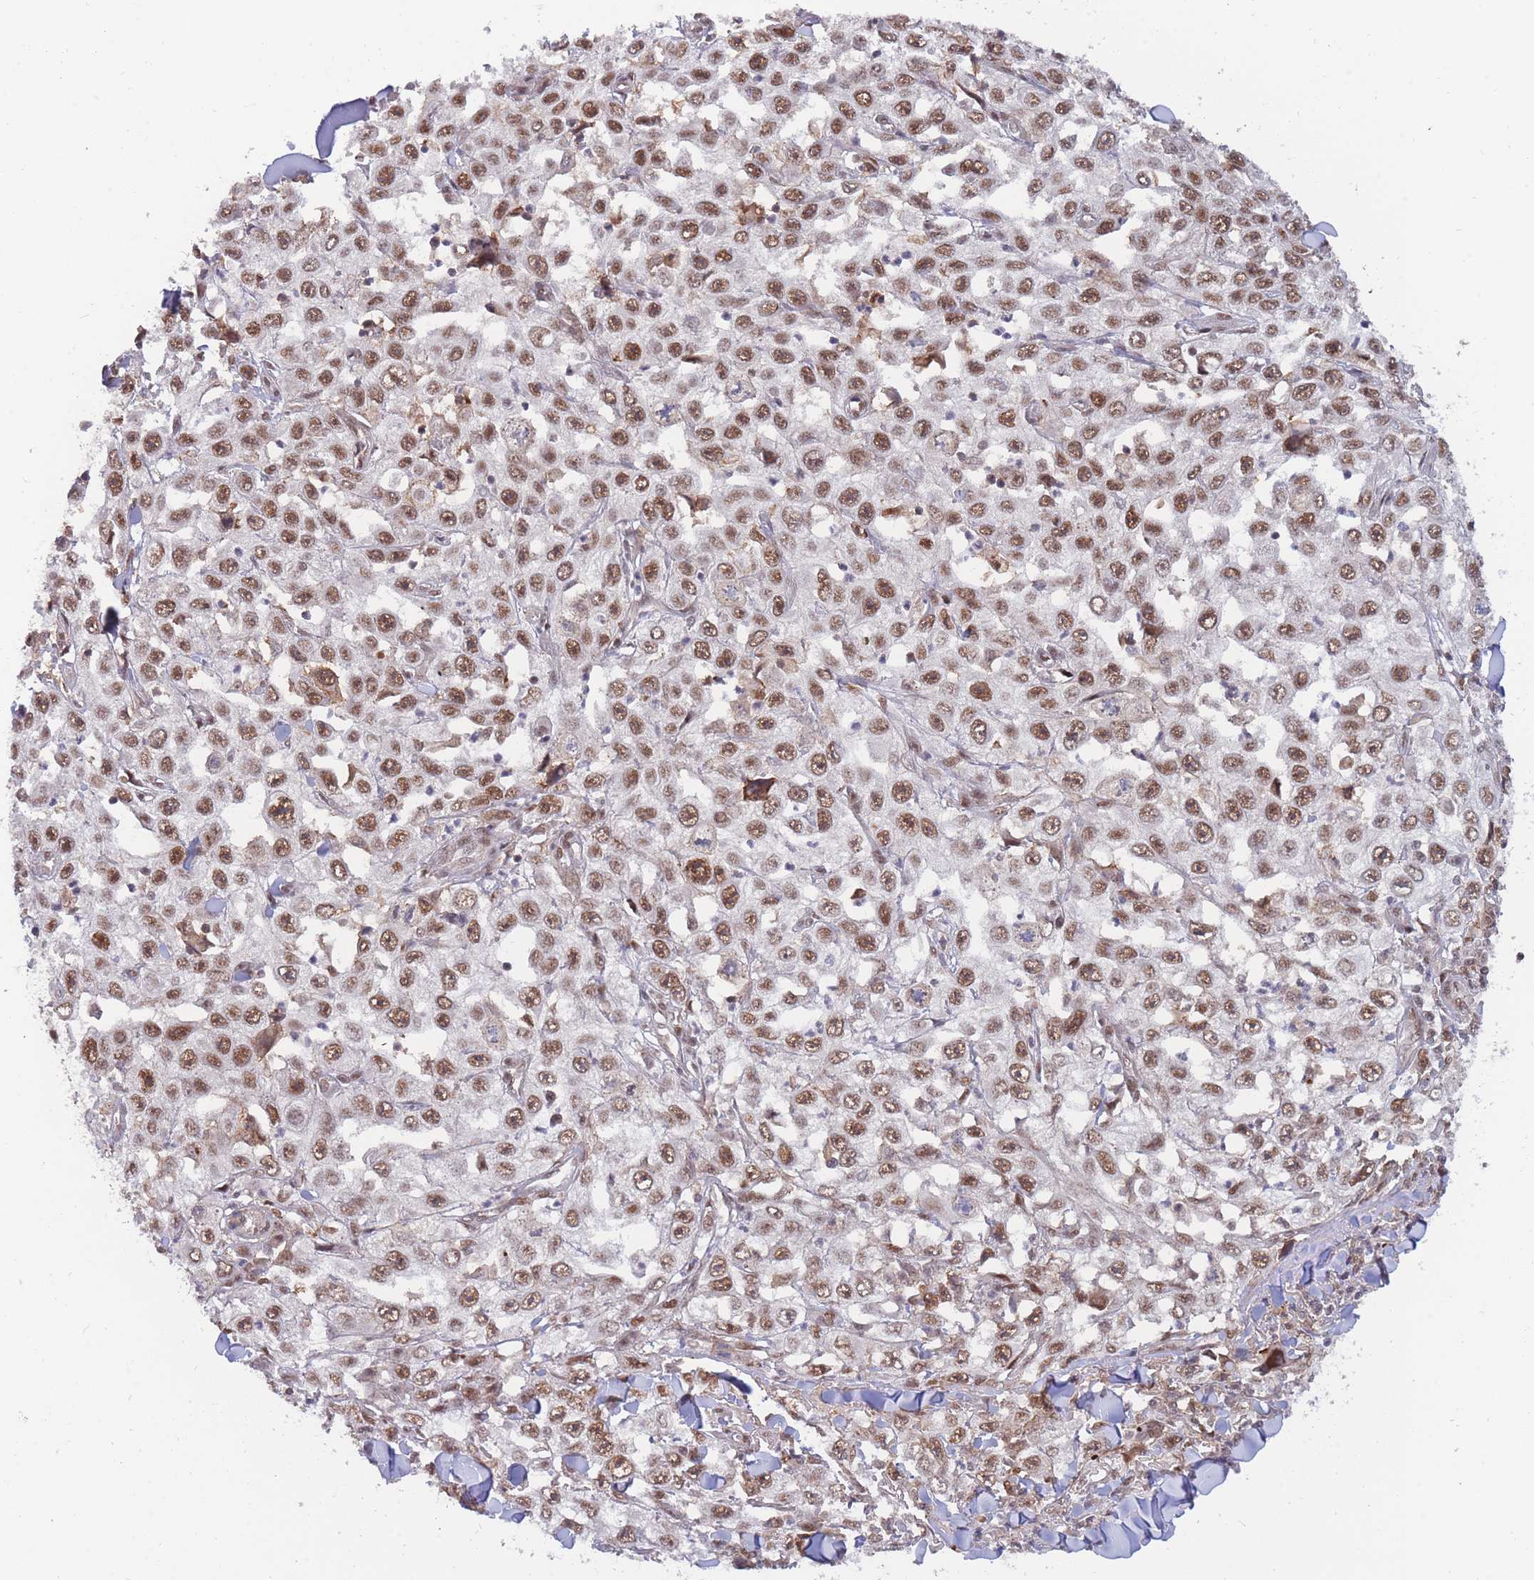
{"staining": {"intensity": "strong", "quantity": ">75%", "location": "nuclear"}, "tissue": "skin cancer", "cell_type": "Tumor cells", "image_type": "cancer", "snomed": [{"axis": "morphology", "description": "Squamous cell carcinoma, NOS"}, {"axis": "topography", "description": "Skin"}], "caption": "A high-resolution image shows immunohistochemistry staining of squamous cell carcinoma (skin), which exhibits strong nuclear positivity in about >75% of tumor cells.", "gene": "BOD1L1", "patient": {"sex": "male", "age": 82}}